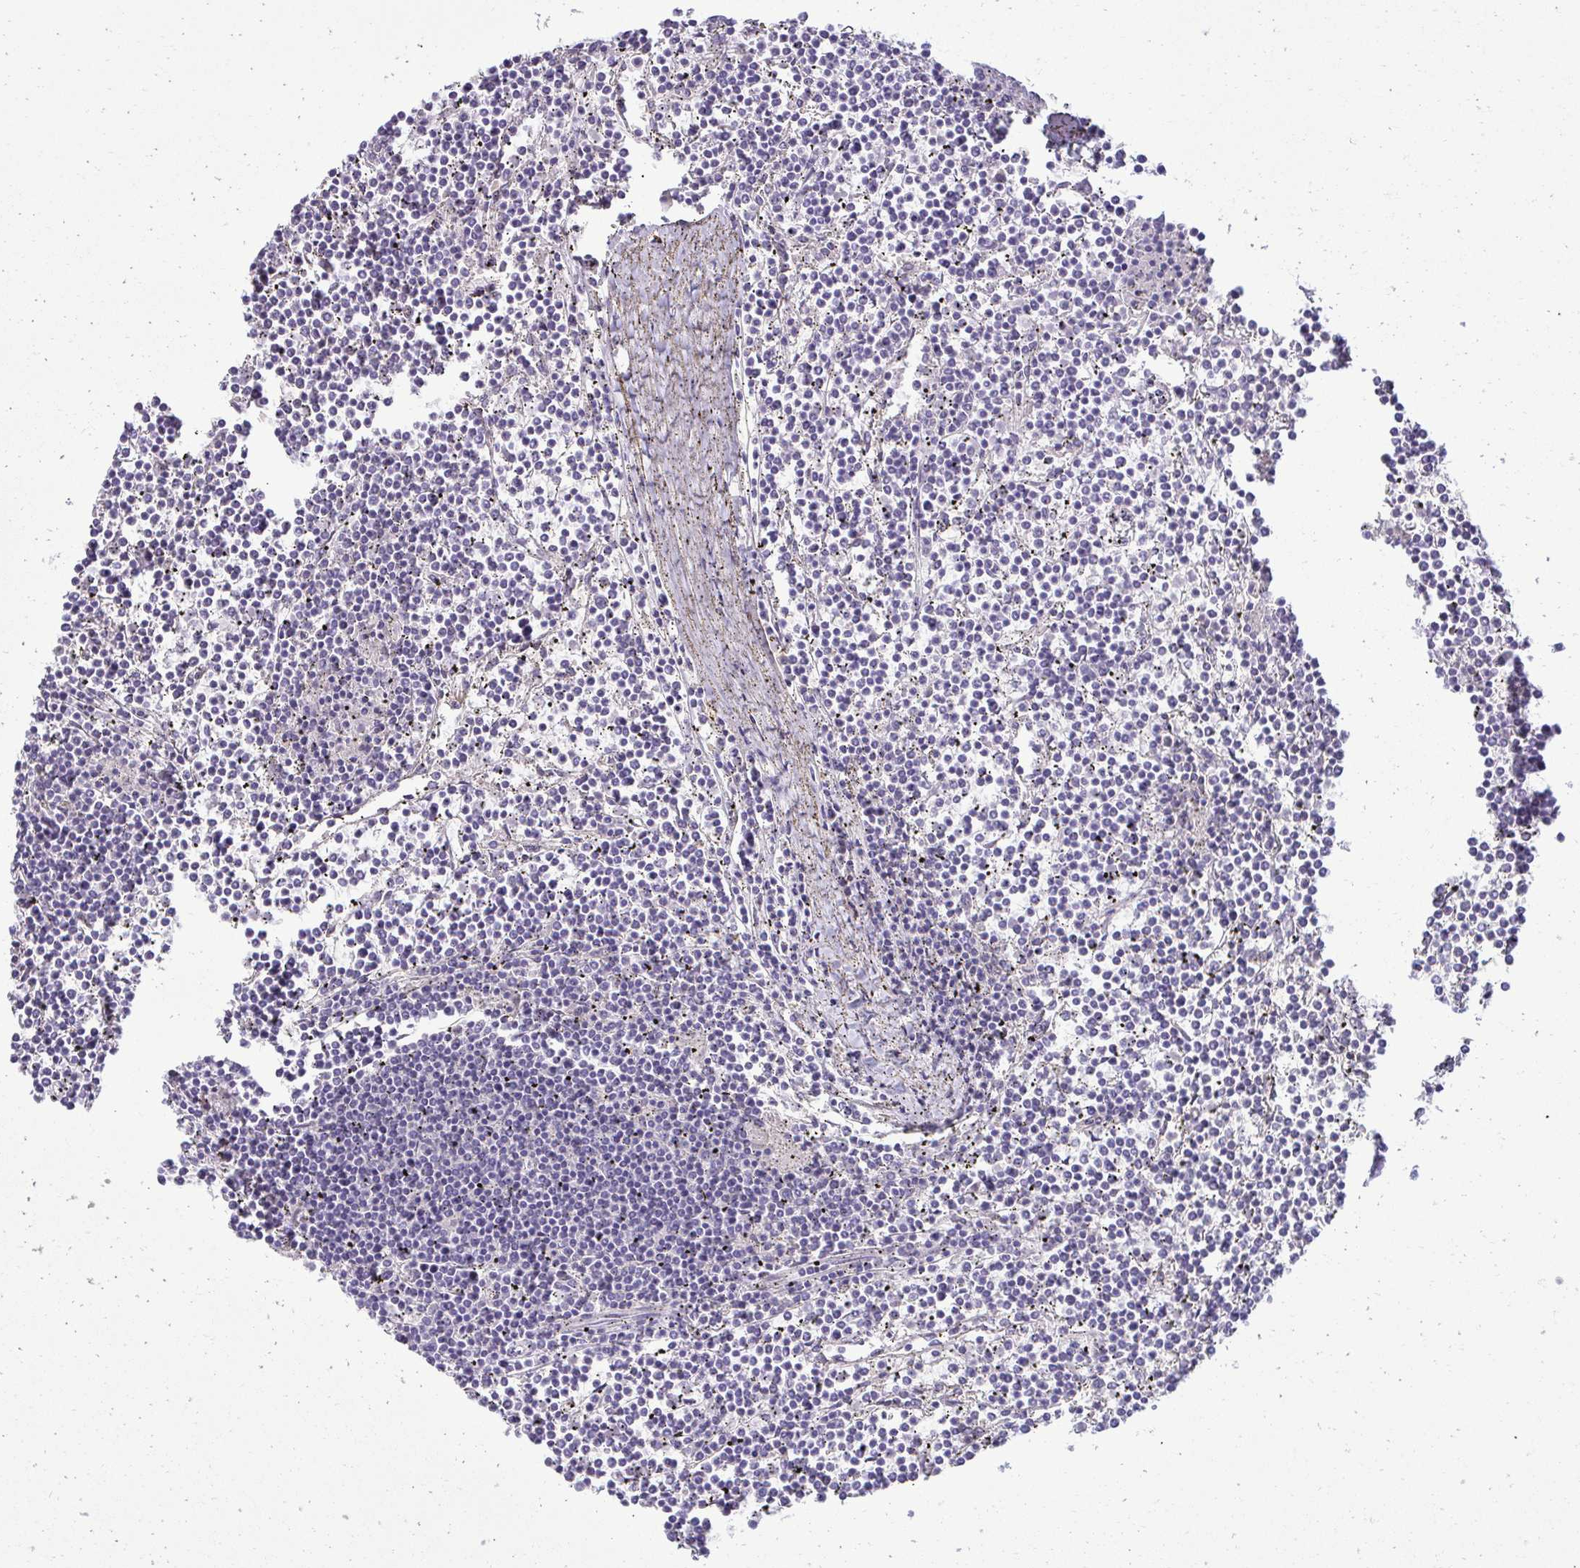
{"staining": {"intensity": "negative", "quantity": "none", "location": "none"}, "tissue": "lymphoma", "cell_type": "Tumor cells", "image_type": "cancer", "snomed": [{"axis": "morphology", "description": "Malignant lymphoma, non-Hodgkin's type, Low grade"}, {"axis": "topography", "description": "Spleen"}], "caption": "A micrograph of lymphoma stained for a protein displays no brown staining in tumor cells.", "gene": "SLC30A3", "patient": {"sex": "female", "age": 19}}